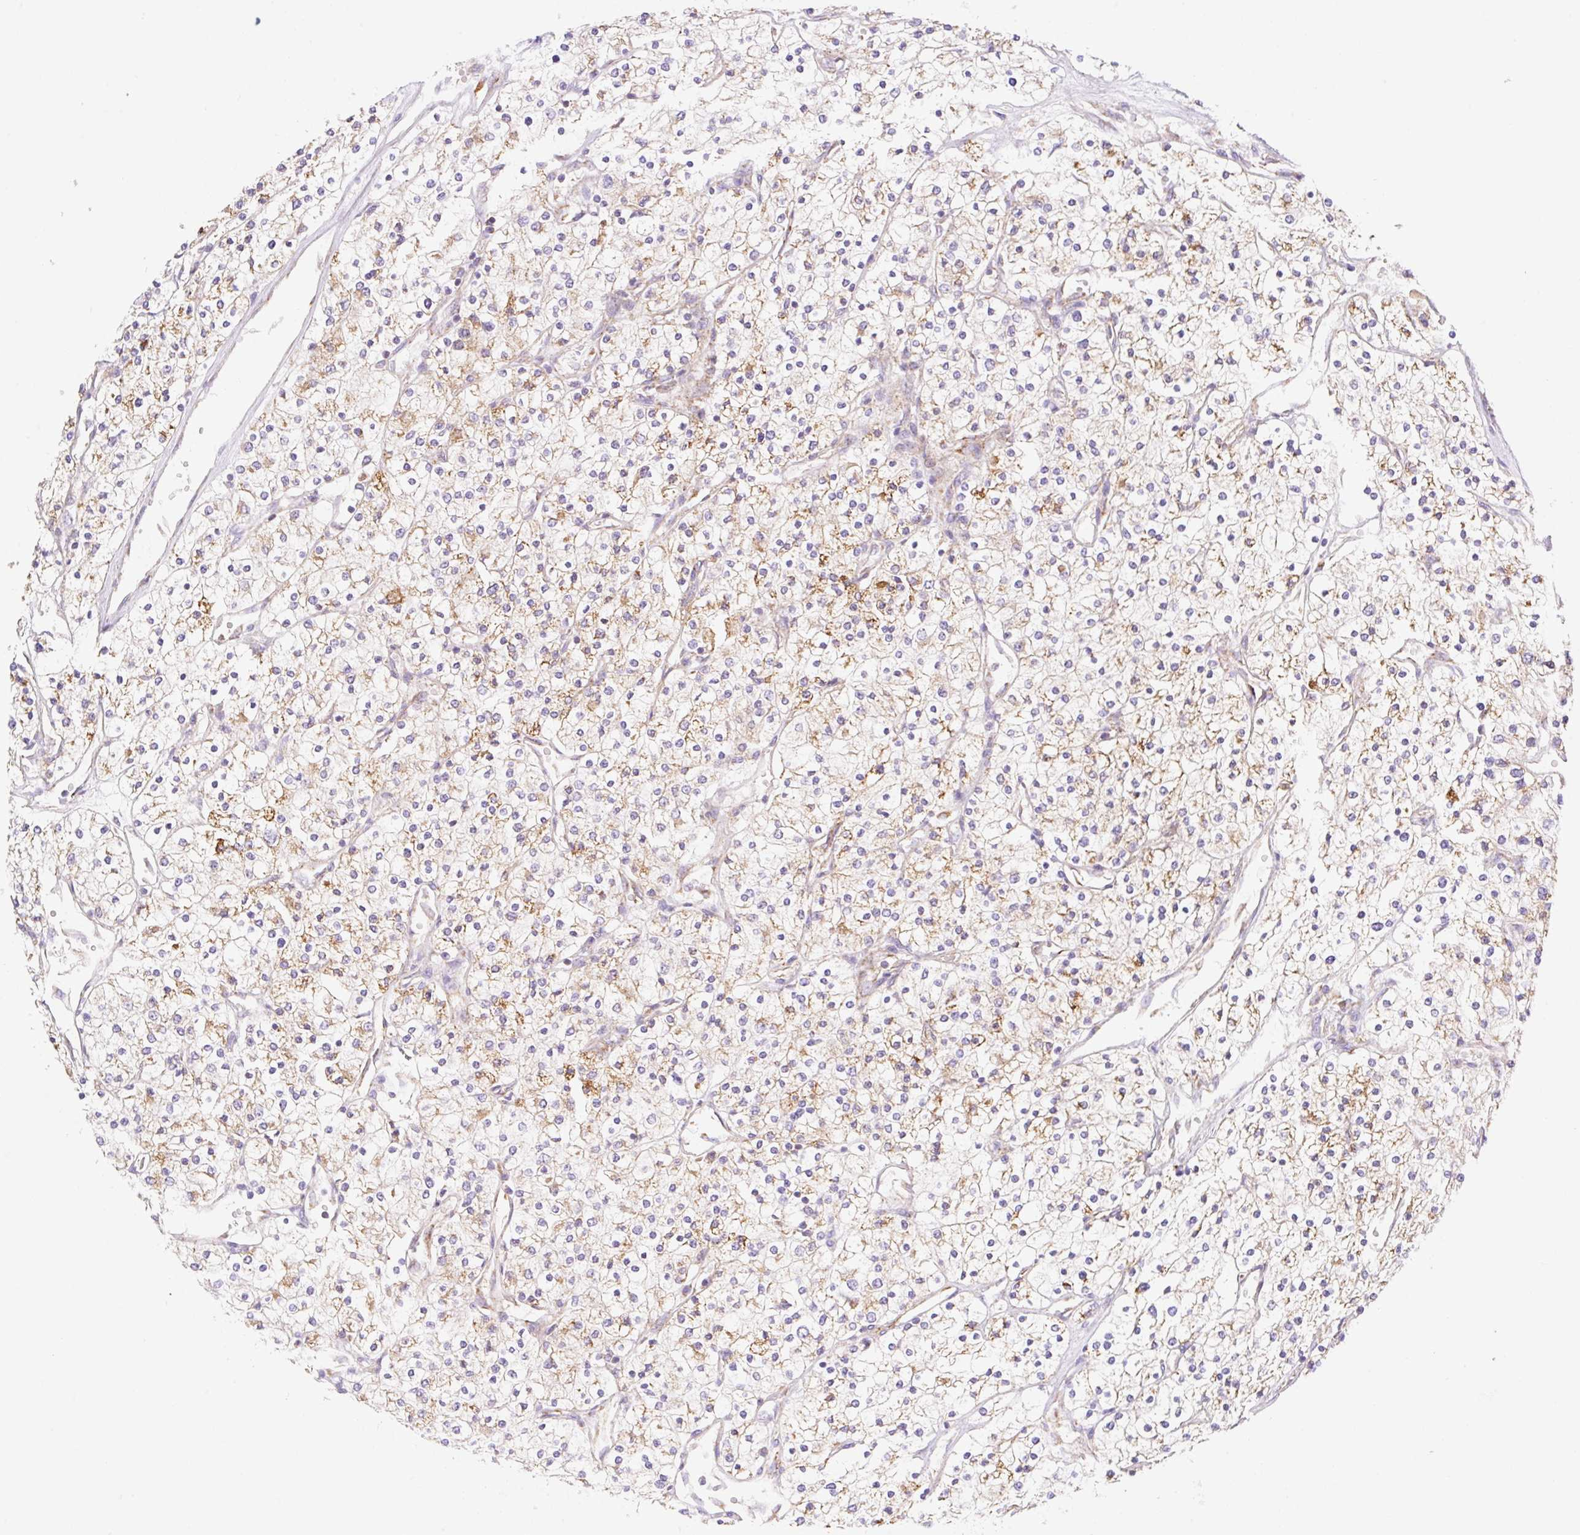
{"staining": {"intensity": "moderate", "quantity": "25%-75%", "location": "cytoplasmic/membranous"}, "tissue": "renal cancer", "cell_type": "Tumor cells", "image_type": "cancer", "snomed": [{"axis": "morphology", "description": "Adenocarcinoma, NOS"}, {"axis": "topography", "description": "Kidney"}], "caption": "Renal adenocarcinoma tissue reveals moderate cytoplasmic/membranous staining in approximately 25%-75% of tumor cells, visualized by immunohistochemistry.", "gene": "ETNK2", "patient": {"sex": "male", "age": 80}}